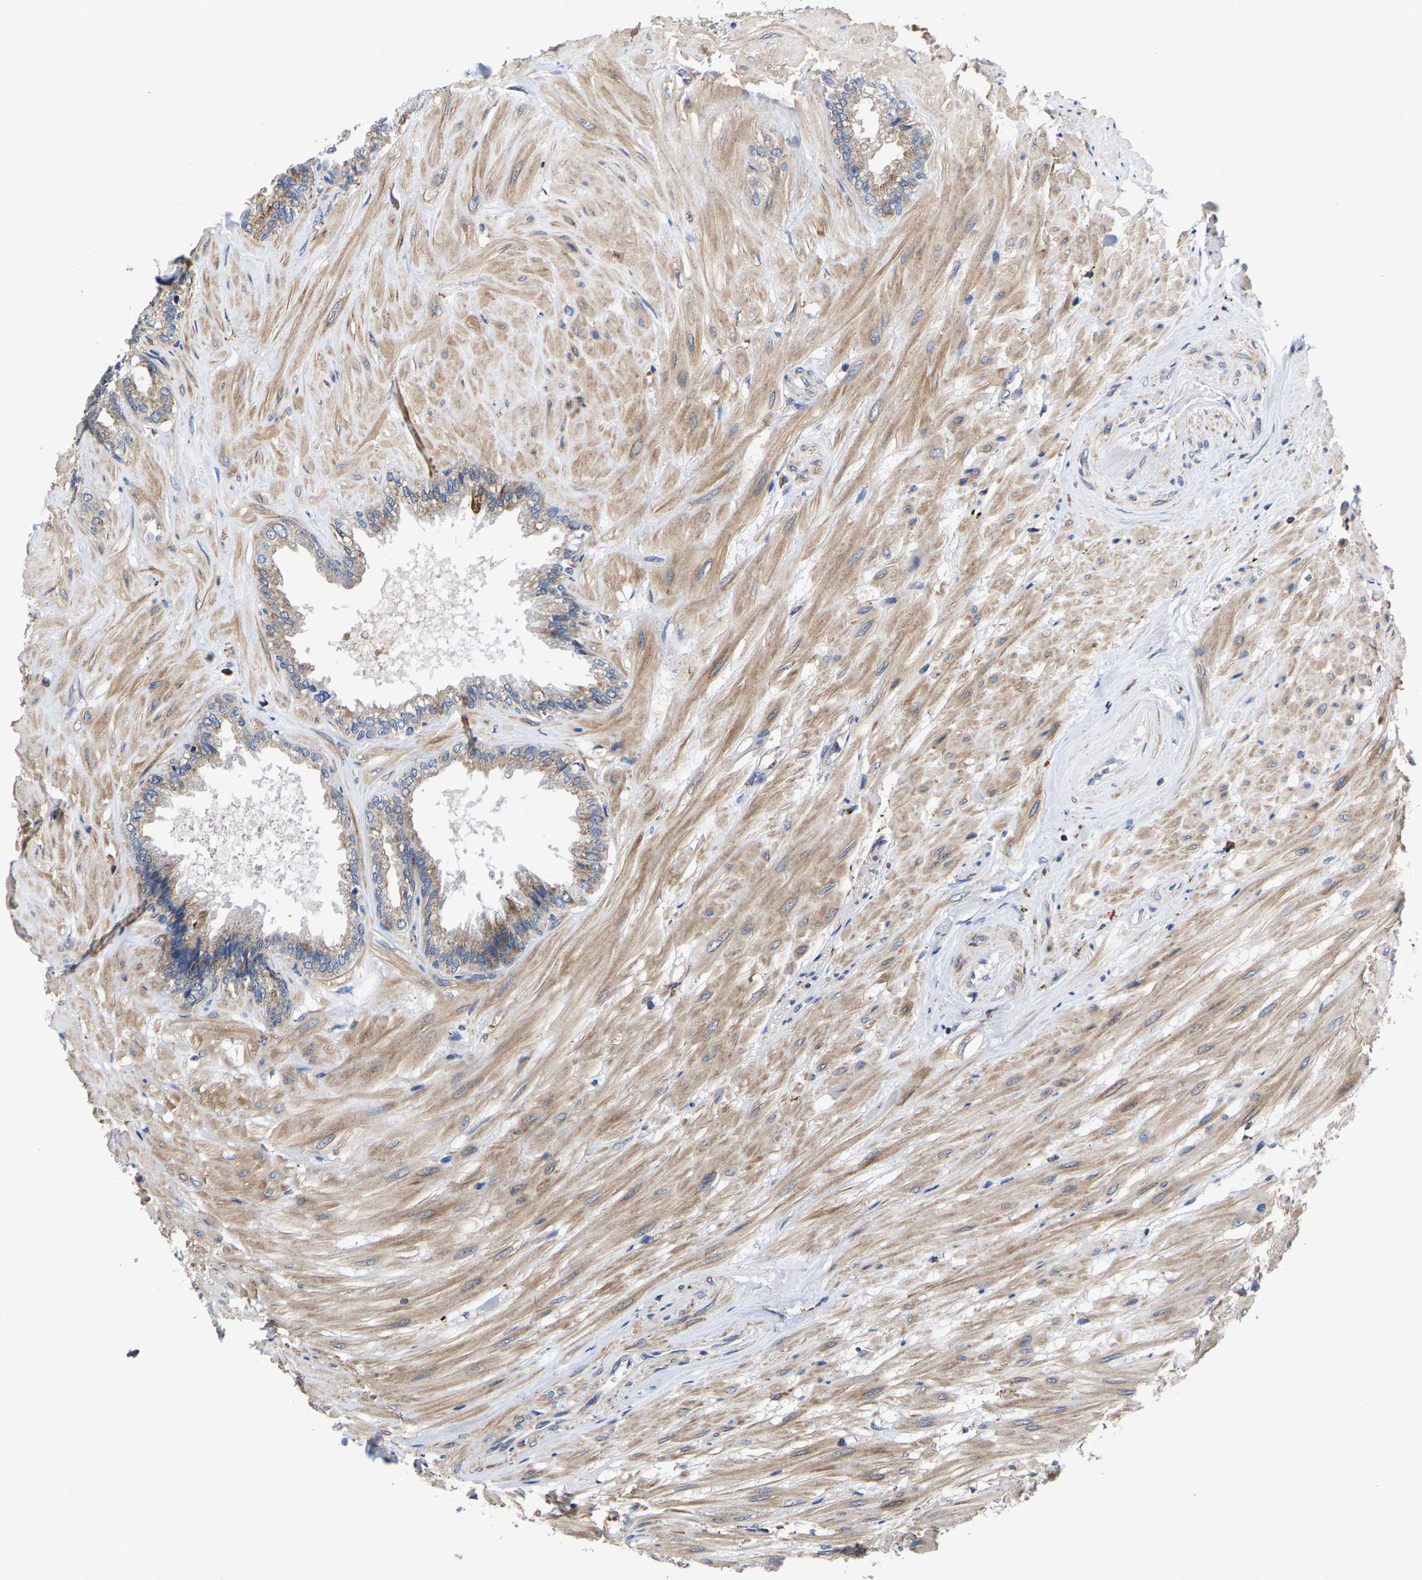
{"staining": {"intensity": "weak", "quantity": "25%-75%", "location": "cytoplasmic/membranous"}, "tissue": "seminal vesicle", "cell_type": "Glandular cells", "image_type": "normal", "snomed": [{"axis": "morphology", "description": "Normal tissue, NOS"}, {"axis": "topography", "description": "Seminal veicle"}], "caption": "Protein staining demonstrates weak cytoplasmic/membranous expression in about 25%-75% of glandular cells in normal seminal vesicle. The staining was performed using DAB, with brown indicating positive protein expression. Nuclei are stained blue with hematoxylin.", "gene": "PFKFB3", "patient": {"sex": "male", "age": 46}}